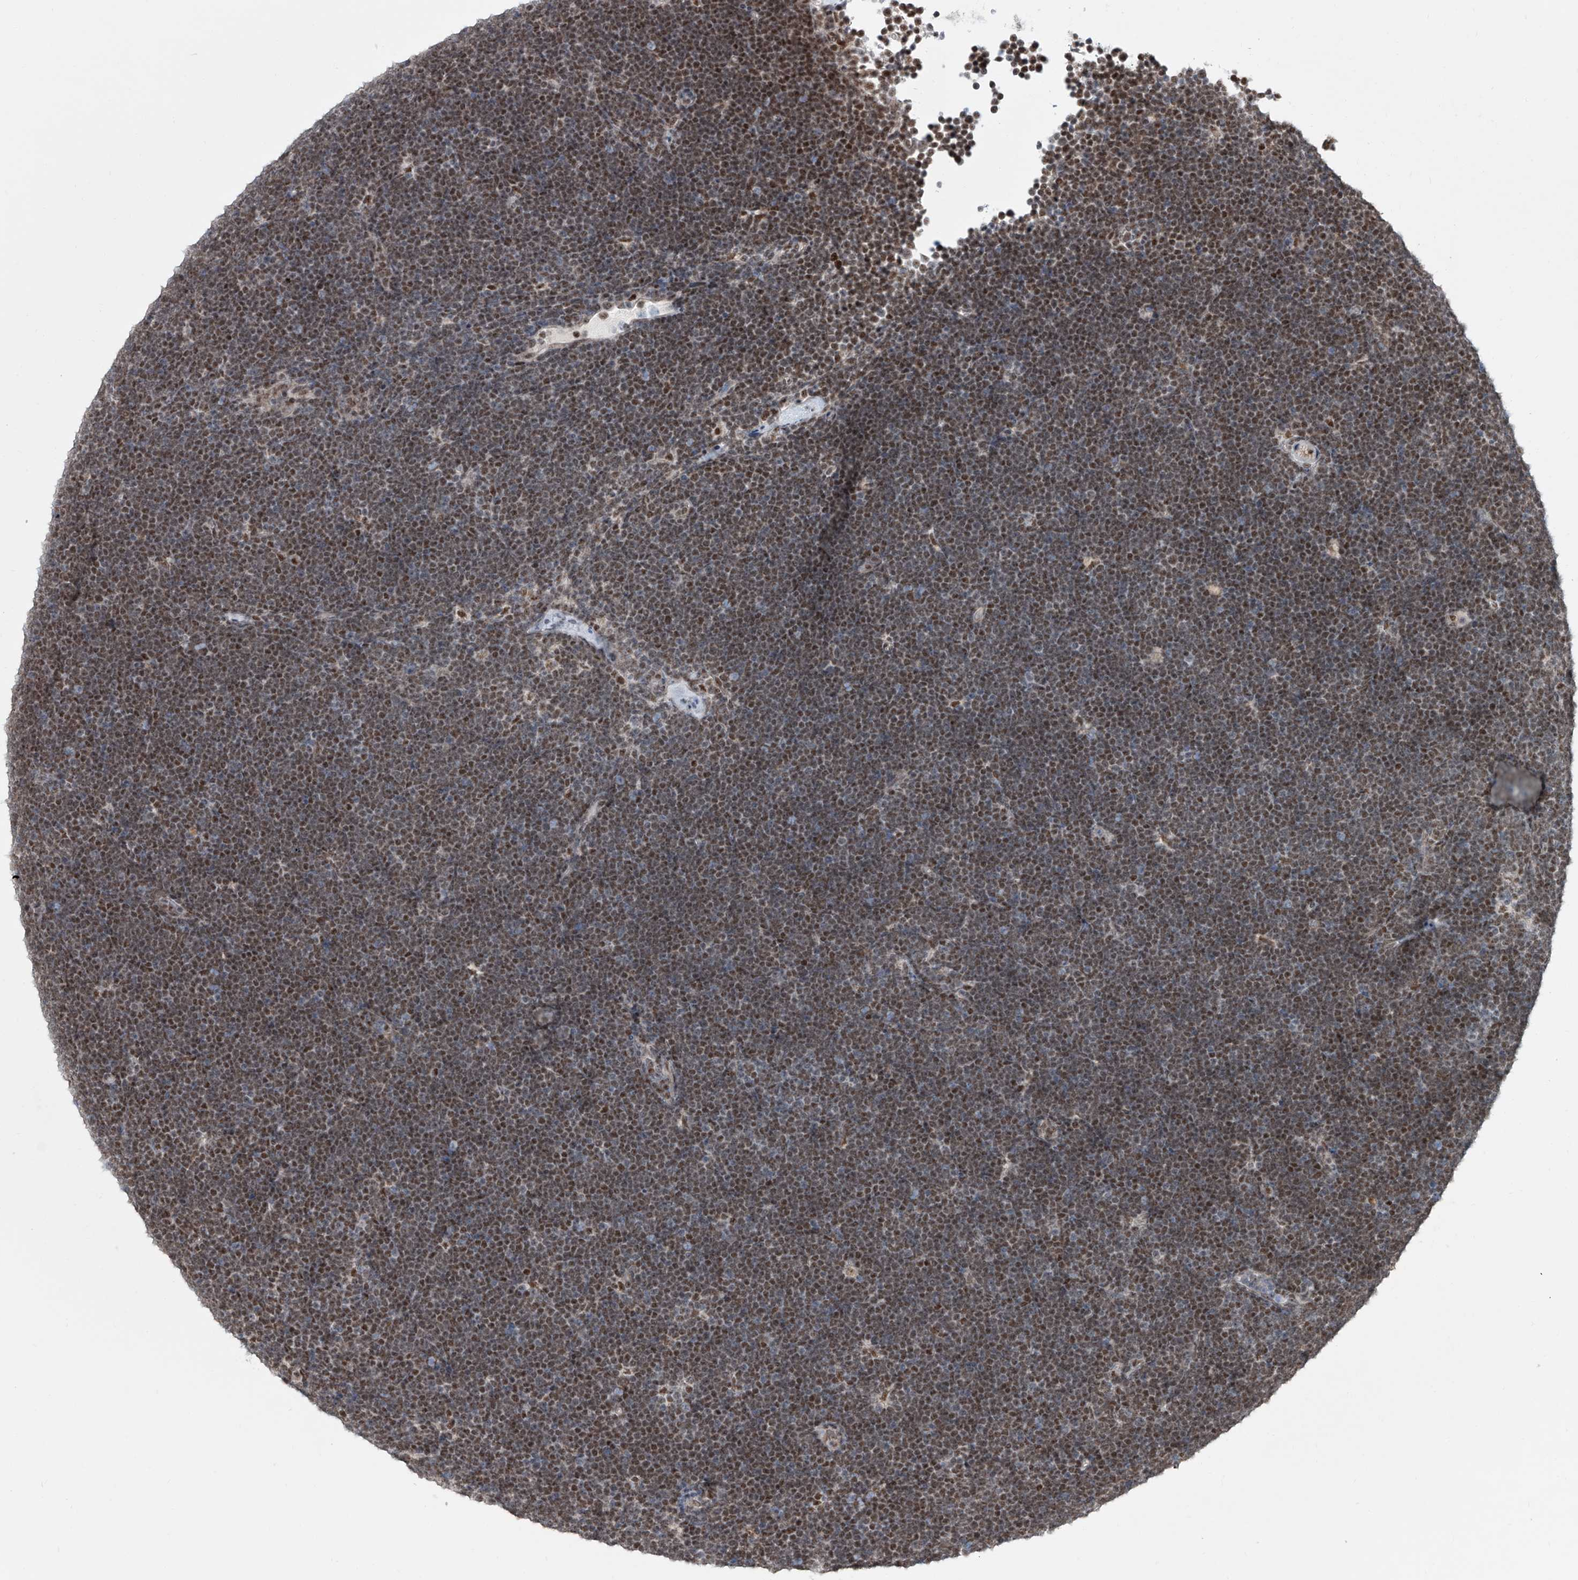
{"staining": {"intensity": "moderate", "quantity": ">75%", "location": "nuclear"}, "tissue": "lymphoma", "cell_type": "Tumor cells", "image_type": "cancer", "snomed": [{"axis": "morphology", "description": "Malignant lymphoma, non-Hodgkin's type, High grade"}, {"axis": "topography", "description": "Lymph node"}], "caption": "Human lymphoma stained with a protein marker demonstrates moderate staining in tumor cells.", "gene": "SDE2", "patient": {"sex": "male", "age": 13}}